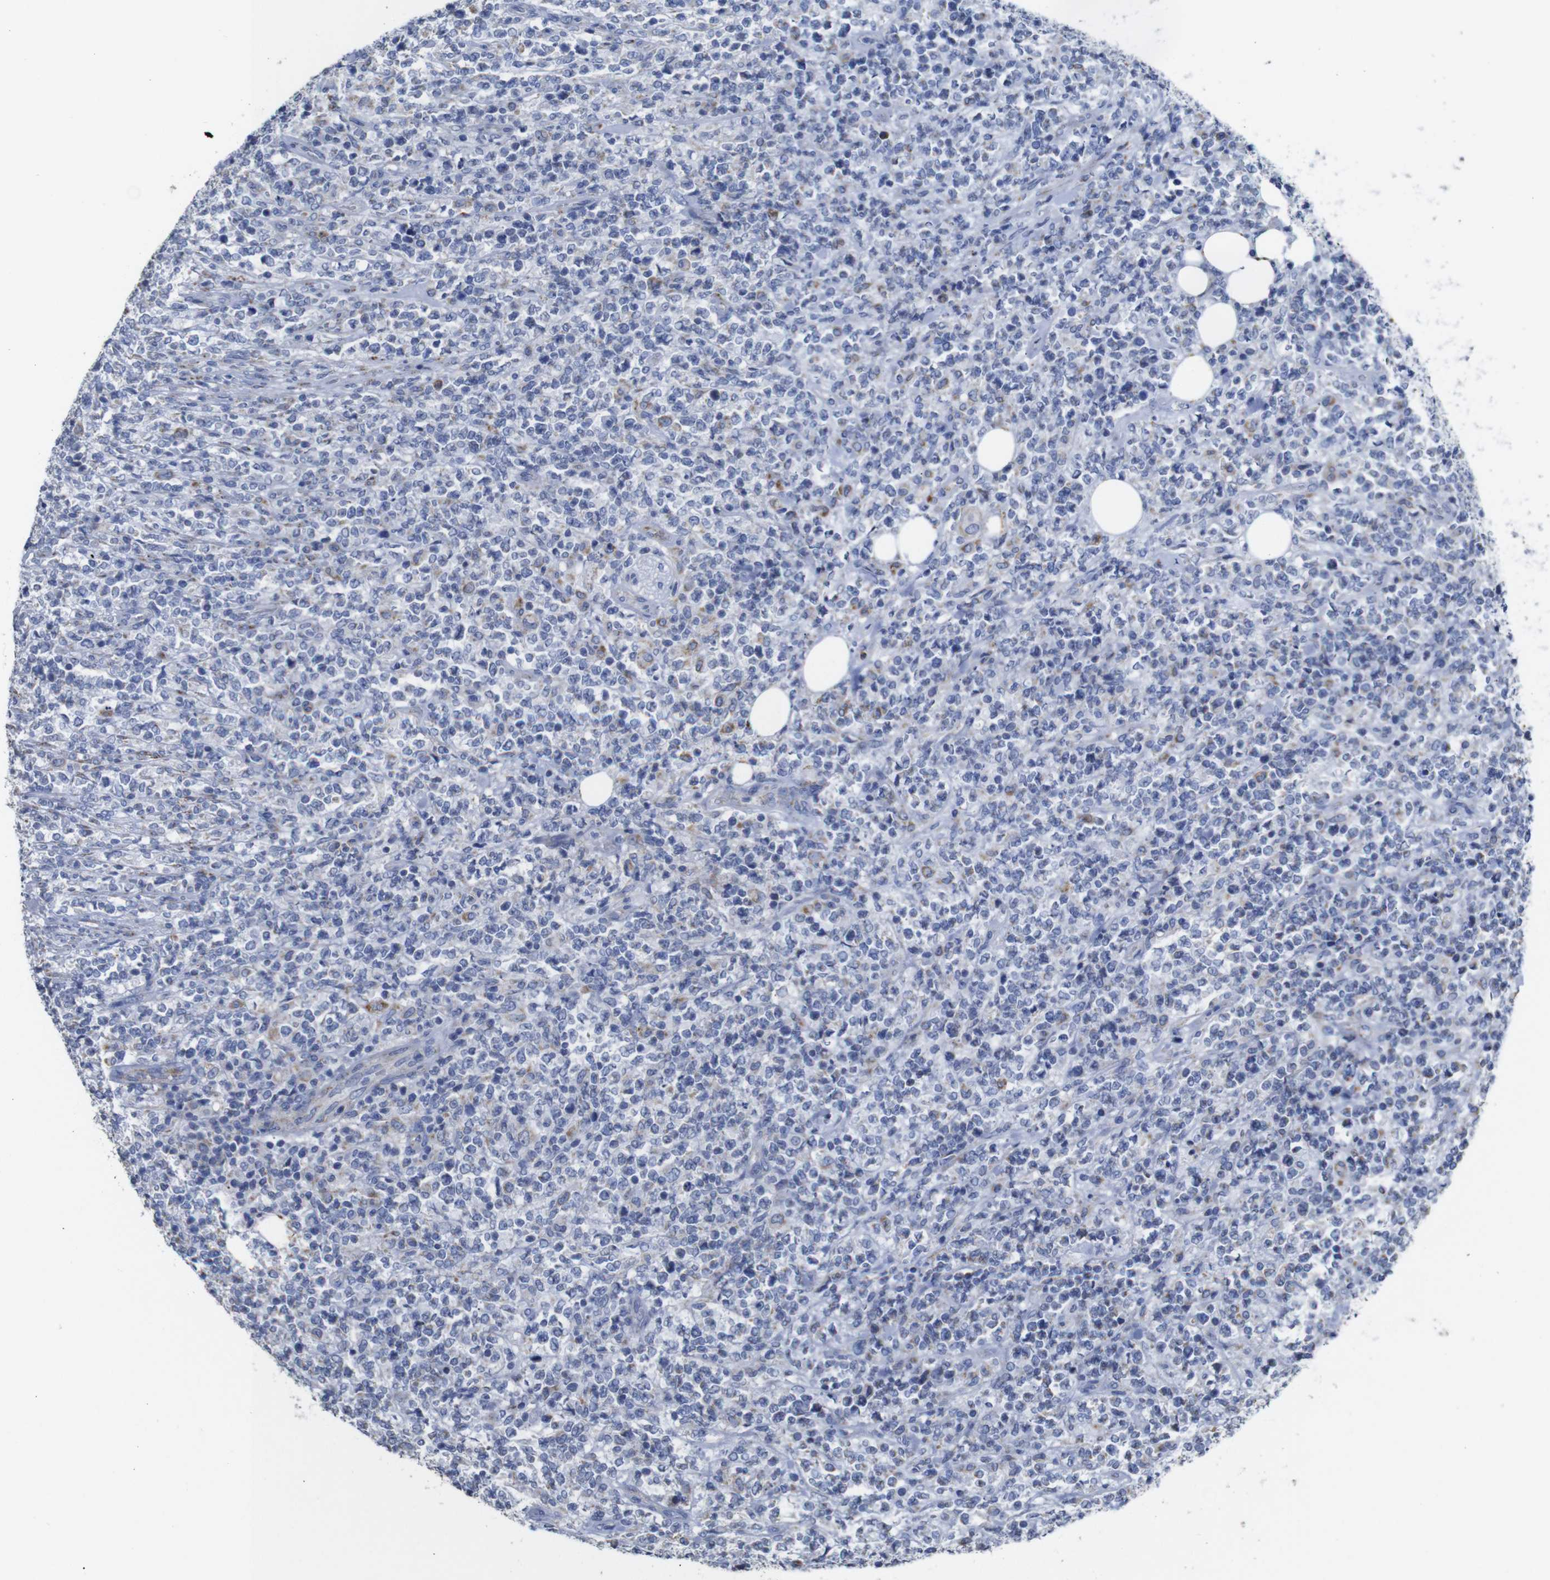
{"staining": {"intensity": "moderate", "quantity": "<25%", "location": "cytoplasmic/membranous"}, "tissue": "lymphoma", "cell_type": "Tumor cells", "image_type": "cancer", "snomed": [{"axis": "morphology", "description": "Malignant lymphoma, non-Hodgkin's type, High grade"}, {"axis": "topography", "description": "Soft tissue"}], "caption": "Lymphoma was stained to show a protein in brown. There is low levels of moderate cytoplasmic/membranous staining in about <25% of tumor cells.", "gene": "MAOA", "patient": {"sex": "male", "age": 18}}